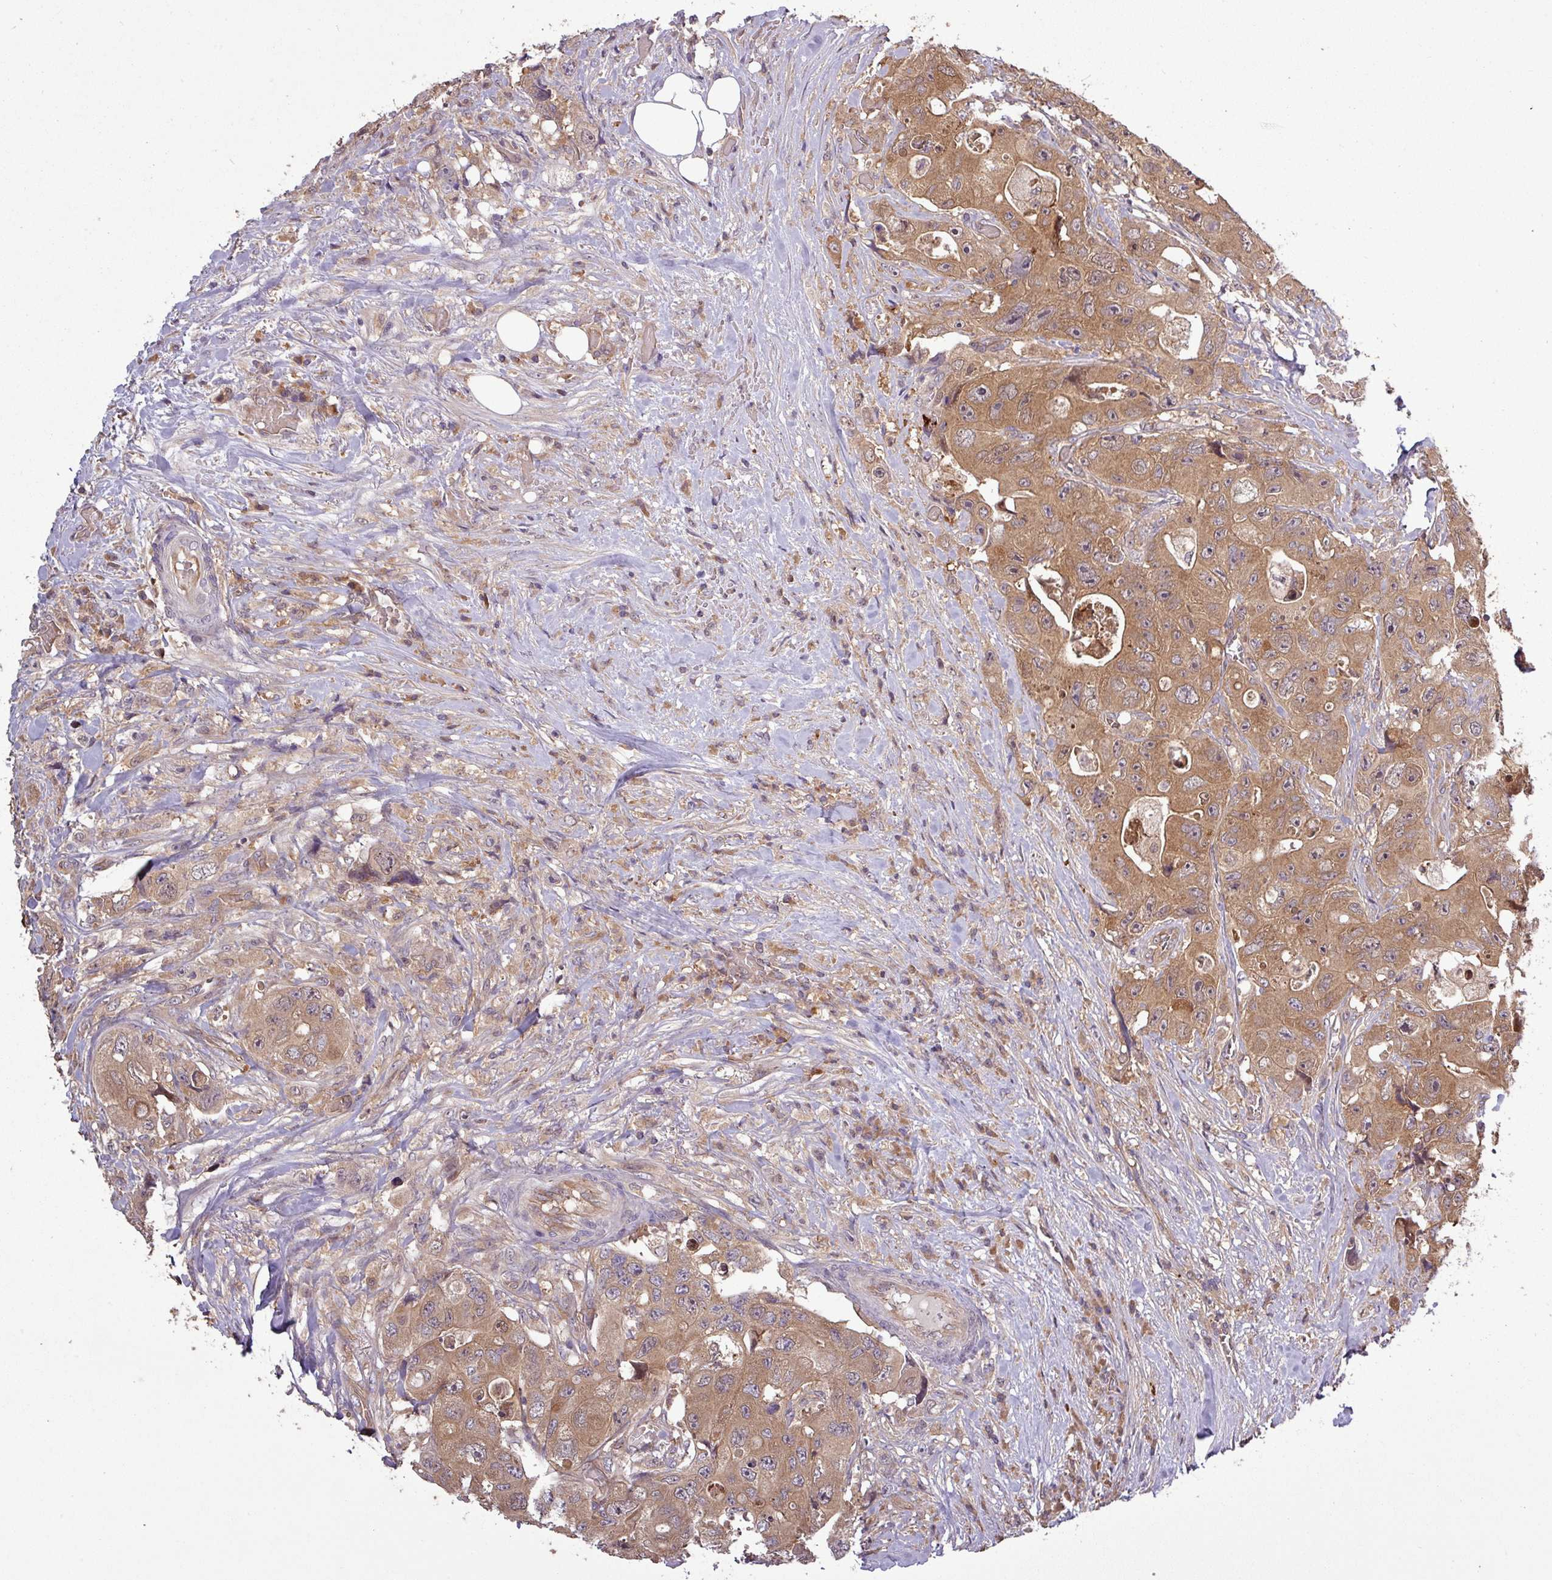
{"staining": {"intensity": "moderate", "quantity": ">75%", "location": "cytoplasmic/membranous"}, "tissue": "colorectal cancer", "cell_type": "Tumor cells", "image_type": "cancer", "snomed": [{"axis": "morphology", "description": "Adenocarcinoma, NOS"}, {"axis": "topography", "description": "Colon"}], "caption": "Immunohistochemistry photomicrograph of neoplastic tissue: human adenocarcinoma (colorectal) stained using immunohistochemistry demonstrates medium levels of moderate protein expression localized specifically in the cytoplasmic/membranous of tumor cells, appearing as a cytoplasmic/membranous brown color.", "gene": "SIRPB2", "patient": {"sex": "female", "age": 46}}